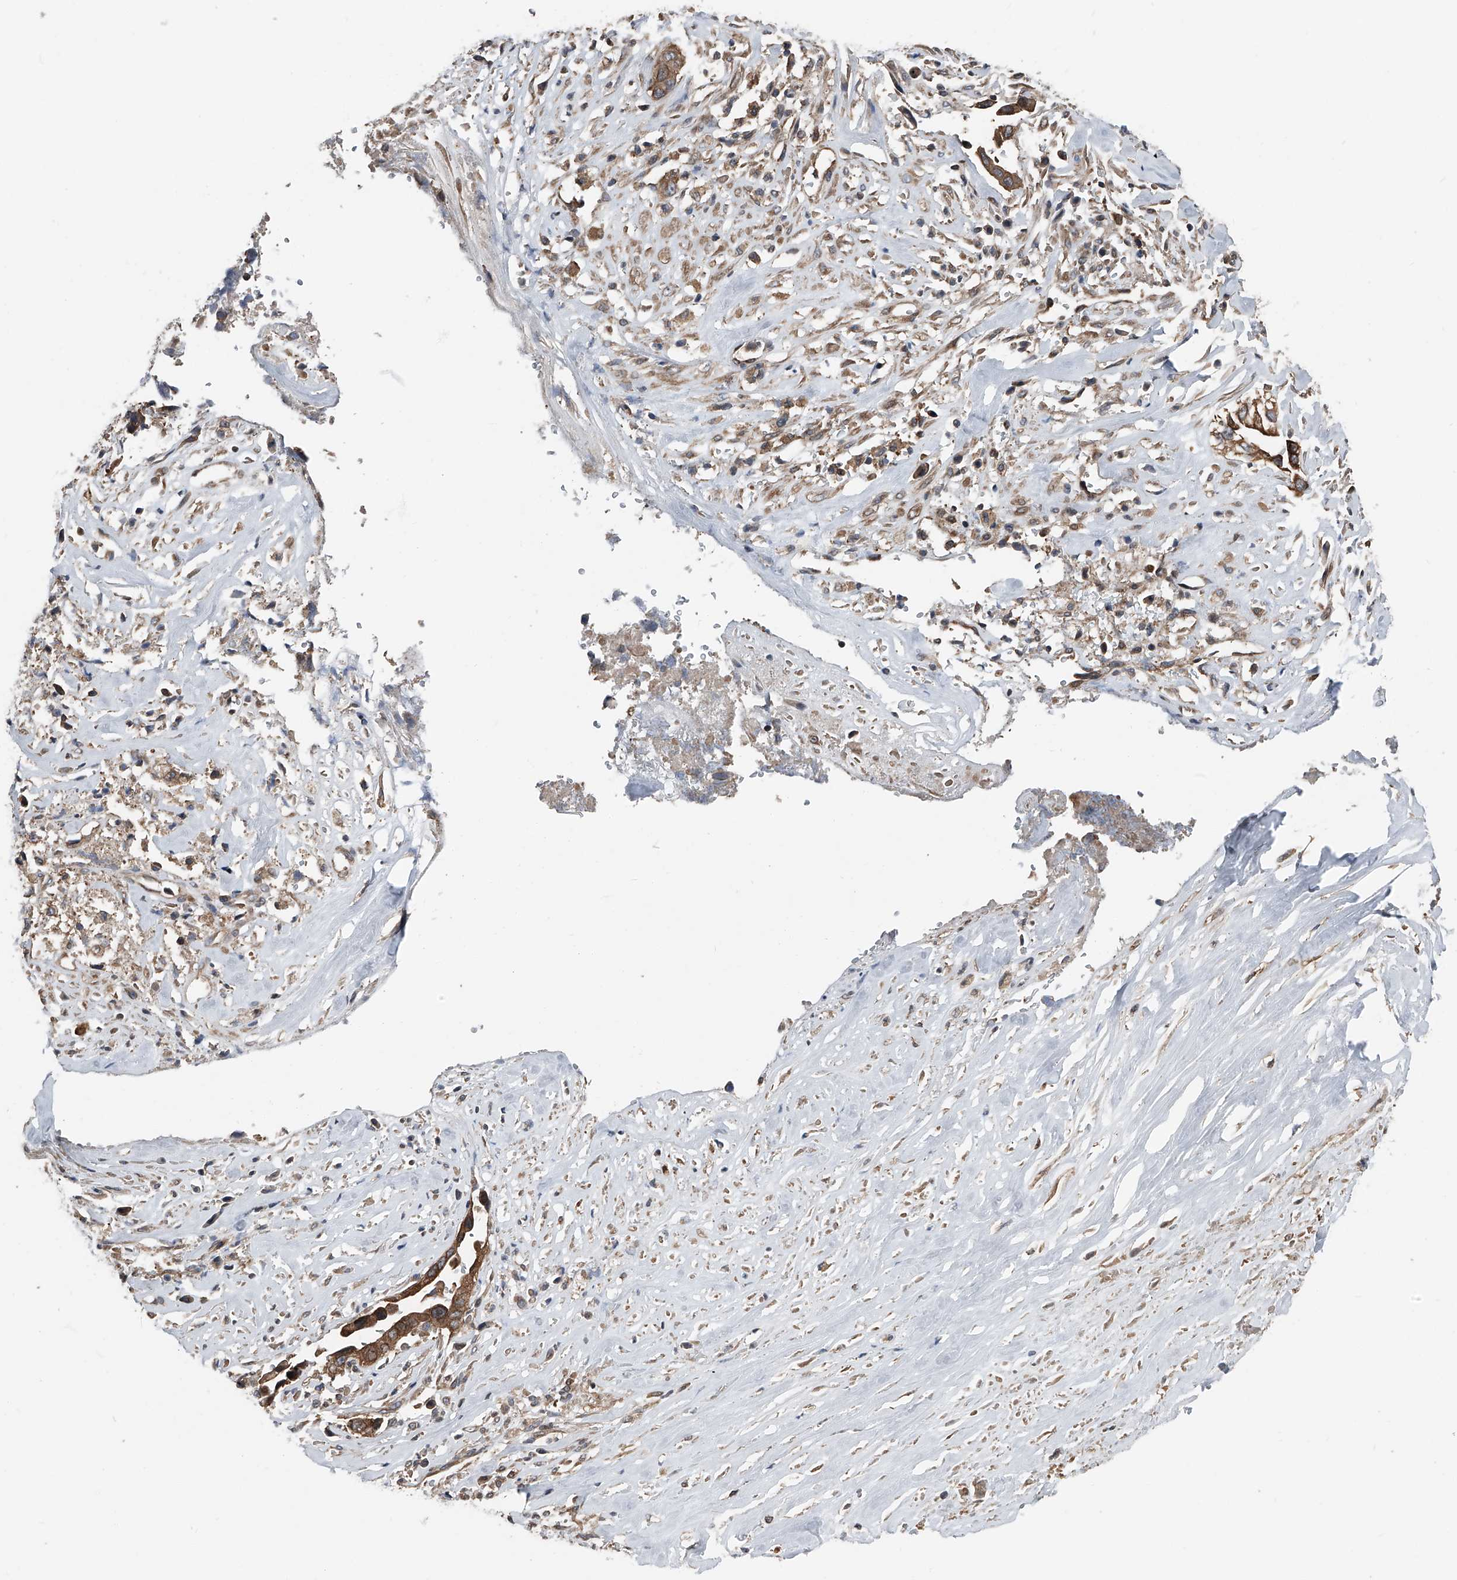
{"staining": {"intensity": "moderate", "quantity": ">75%", "location": "cytoplasmic/membranous"}, "tissue": "liver cancer", "cell_type": "Tumor cells", "image_type": "cancer", "snomed": [{"axis": "morphology", "description": "Cholangiocarcinoma"}, {"axis": "topography", "description": "Liver"}], "caption": "Liver cancer stained with a brown dye reveals moderate cytoplasmic/membranous positive positivity in about >75% of tumor cells.", "gene": "KCNJ2", "patient": {"sex": "female", "age": 79}}